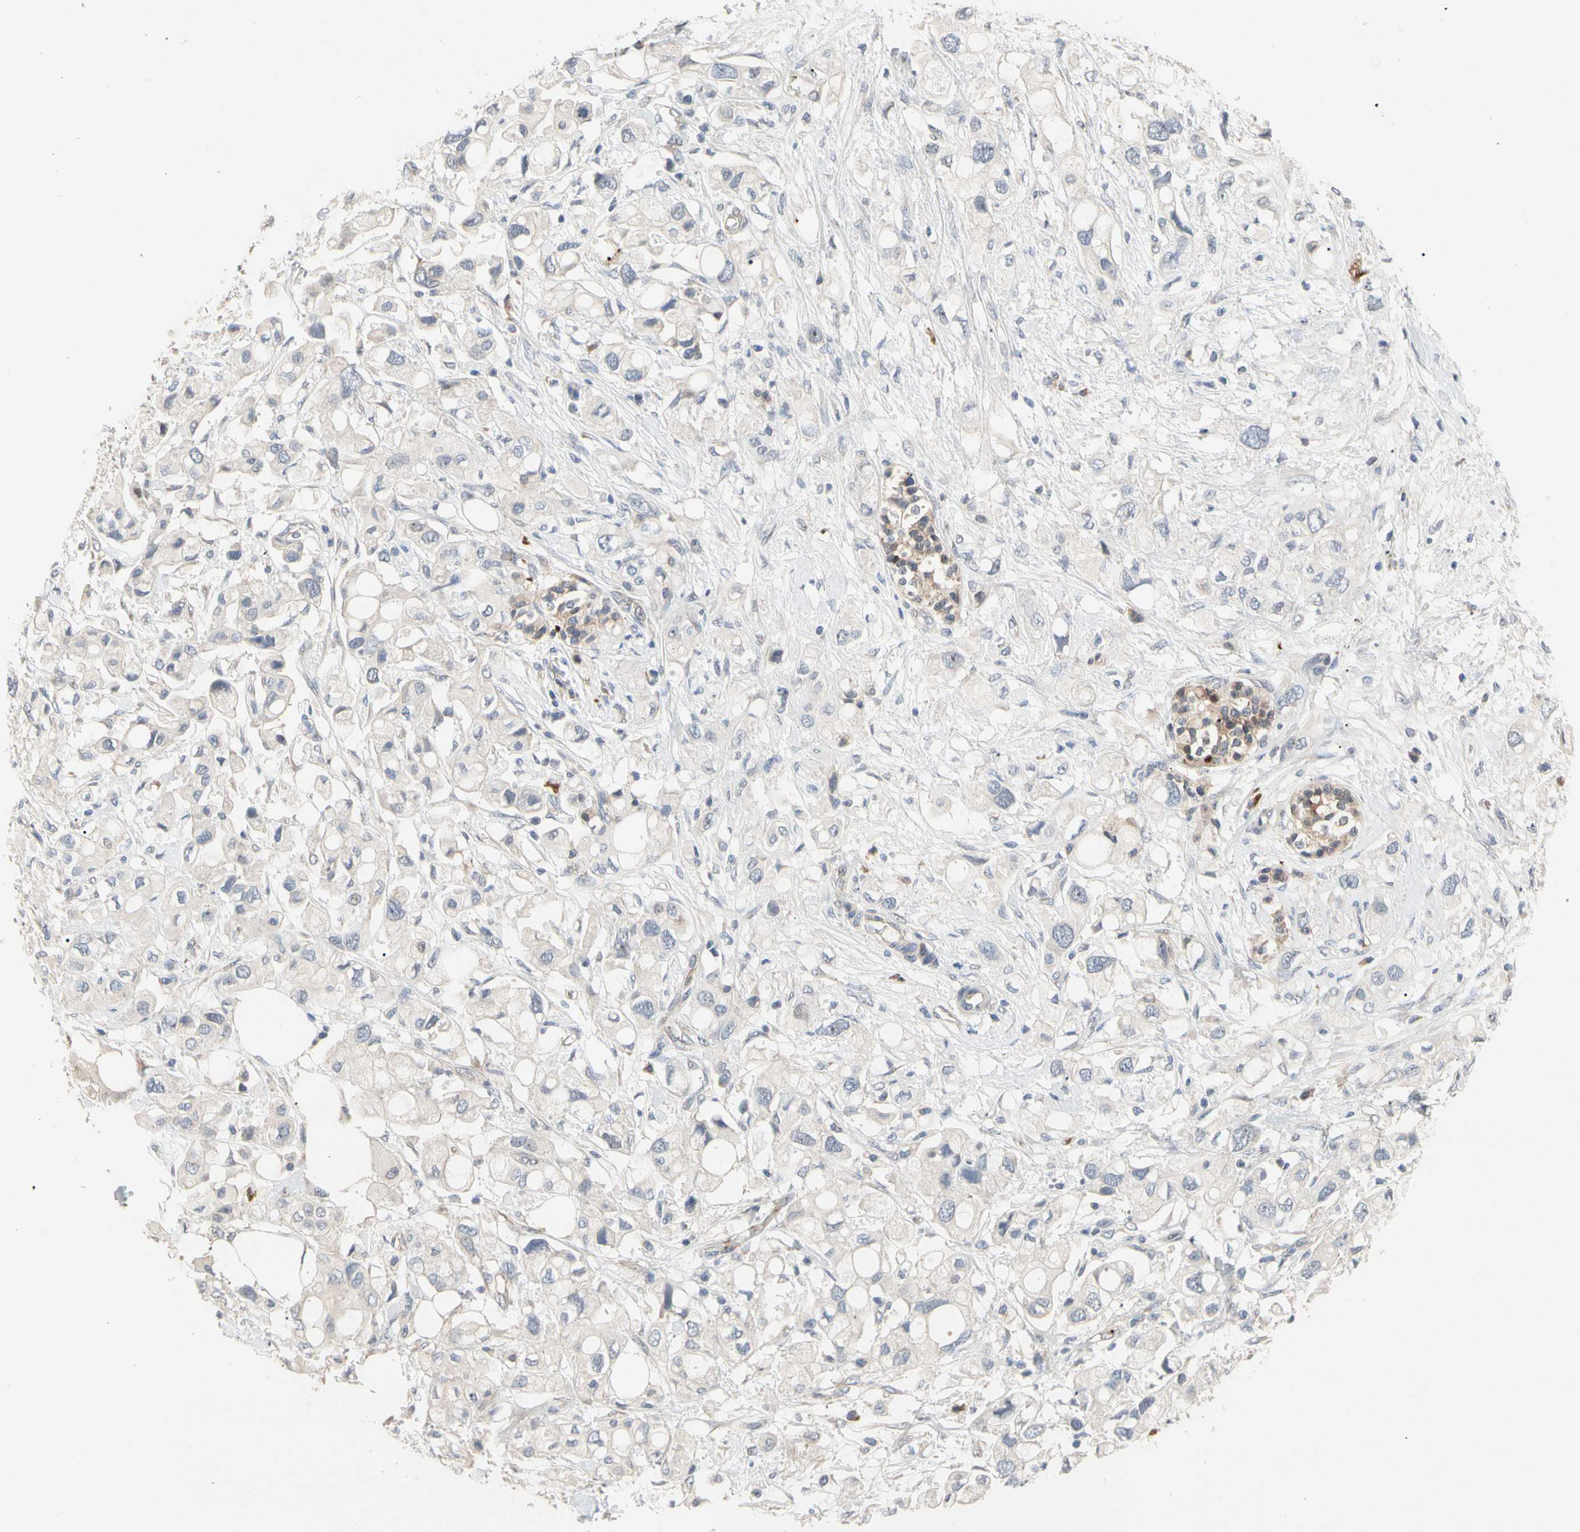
{"staining": {"intensity": "negative", "quantity": "none", "location": "none"}, "tissue": "pancreatic cancer", "cell_type": "Tumor cells", "image_type": "cancer", "snomed": [{"axis": "morphology", "description": "Adenocarcinoma, NOS"}, {"axis": "topography", "description": "Pancreas"}], "caption": "High magnification brightfield microscopy of pancreatic cancer (adenocarcinoma) stained with DAB (3,3'-diaminobenzidine) (brown) and counterstained with hematoxylin (blue): tumor cells show no significant staining.", "gene": "HMGCR", "patient": {"sex": "female", "age": 56}}